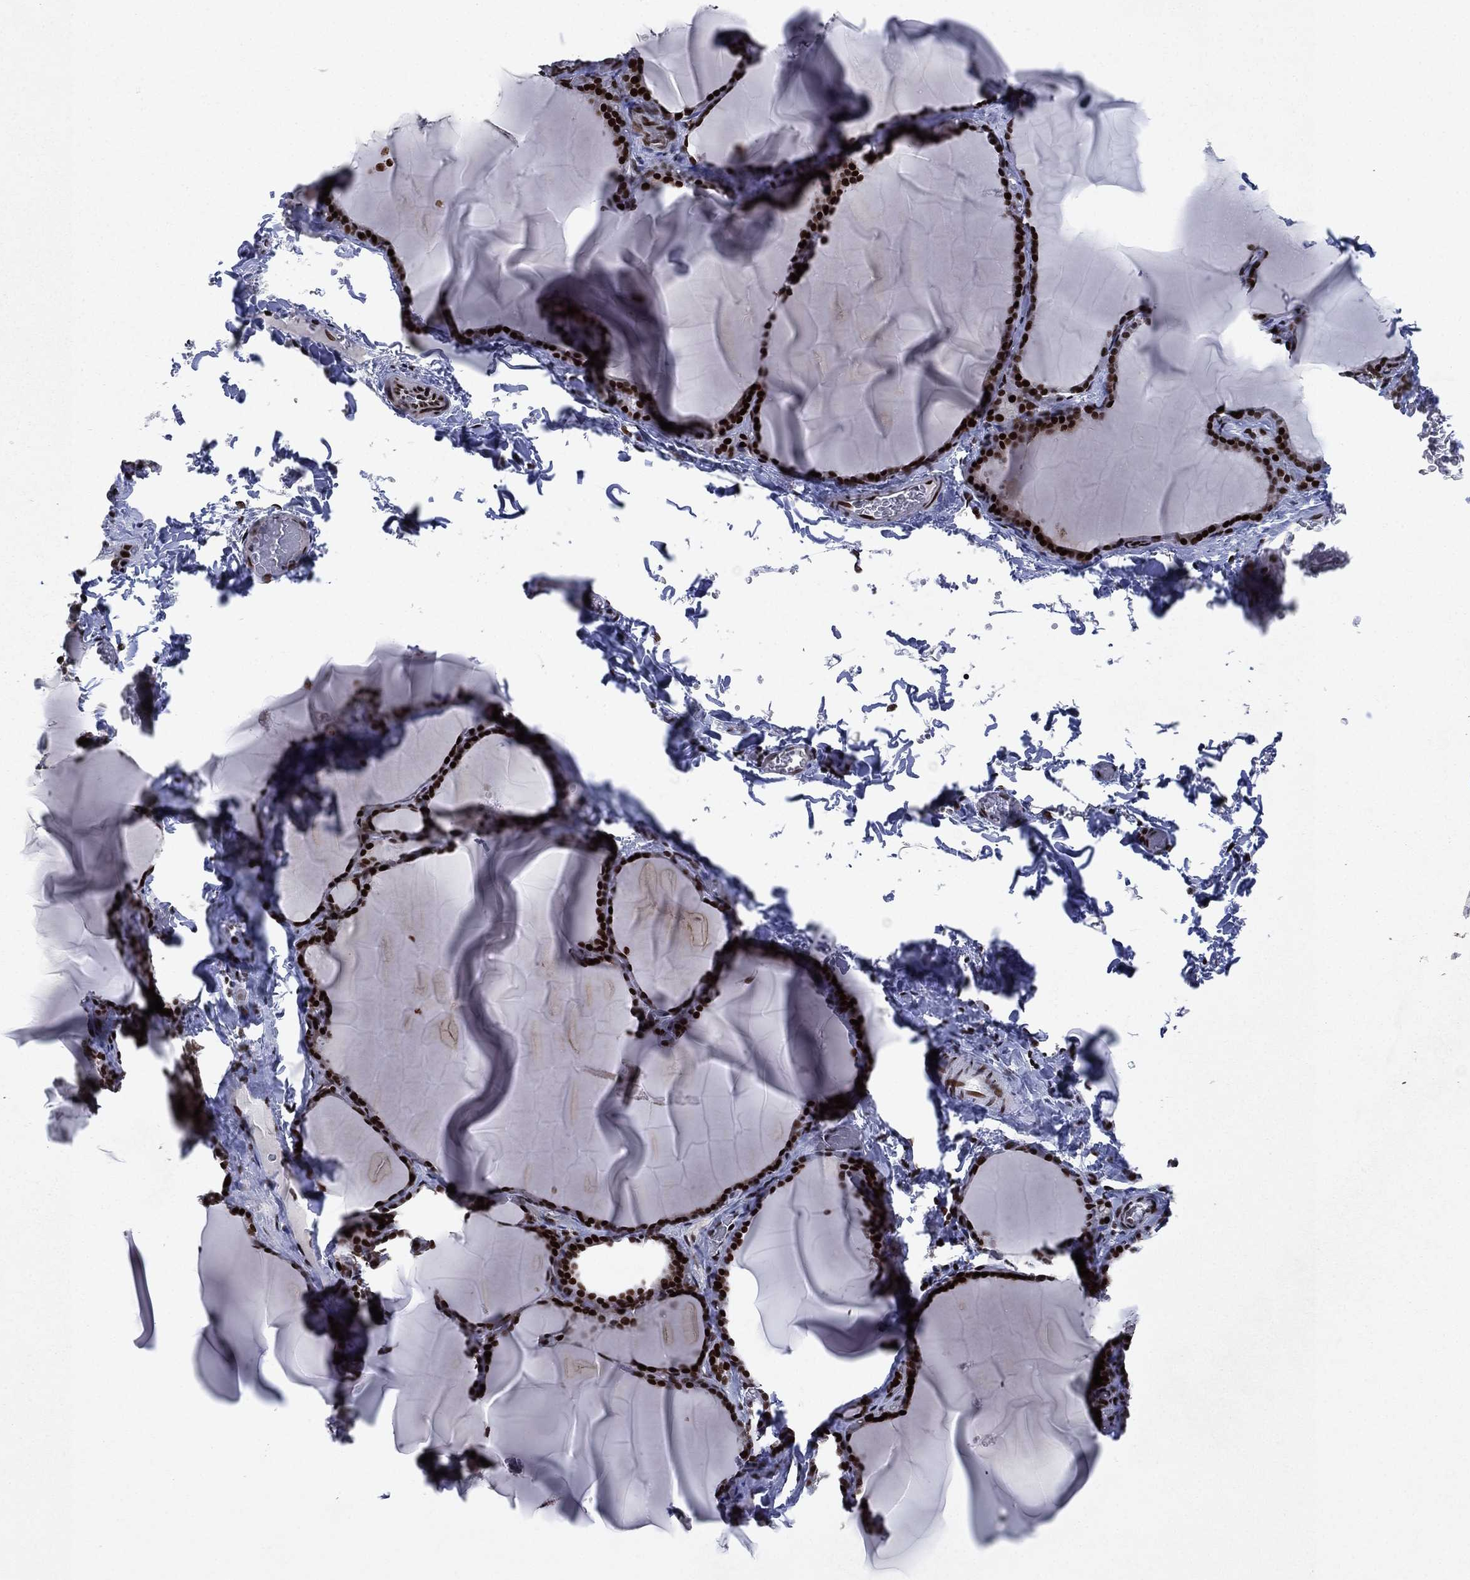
{"staining": {"intensity": "strong", "quantity": ">75%", "location": "nuclear"}, "tissue": "thyroid gland", "cell_type": "Glandular cells", "image_type": "normal", "snomed": [{"axis": "morphology", "description": "Normal tissue, NOS"}, {"axis": "morphology", "description": "Hyperplasia, NOS"}, {"axis": "topography", "description": "Thyroid gland"}], "caption": "The image demonstrates staining of normal thyroid gland, revealing strong nuclear protein staining (brown color) within glandular cells. The staining was performed using DAB to visualize the protein expression in brown, while the nuclei were stained in blue with hematoxylin (Magnification: 20x).", "gene": "RTF1", "patient": {"sex": "female", "age": 27}}